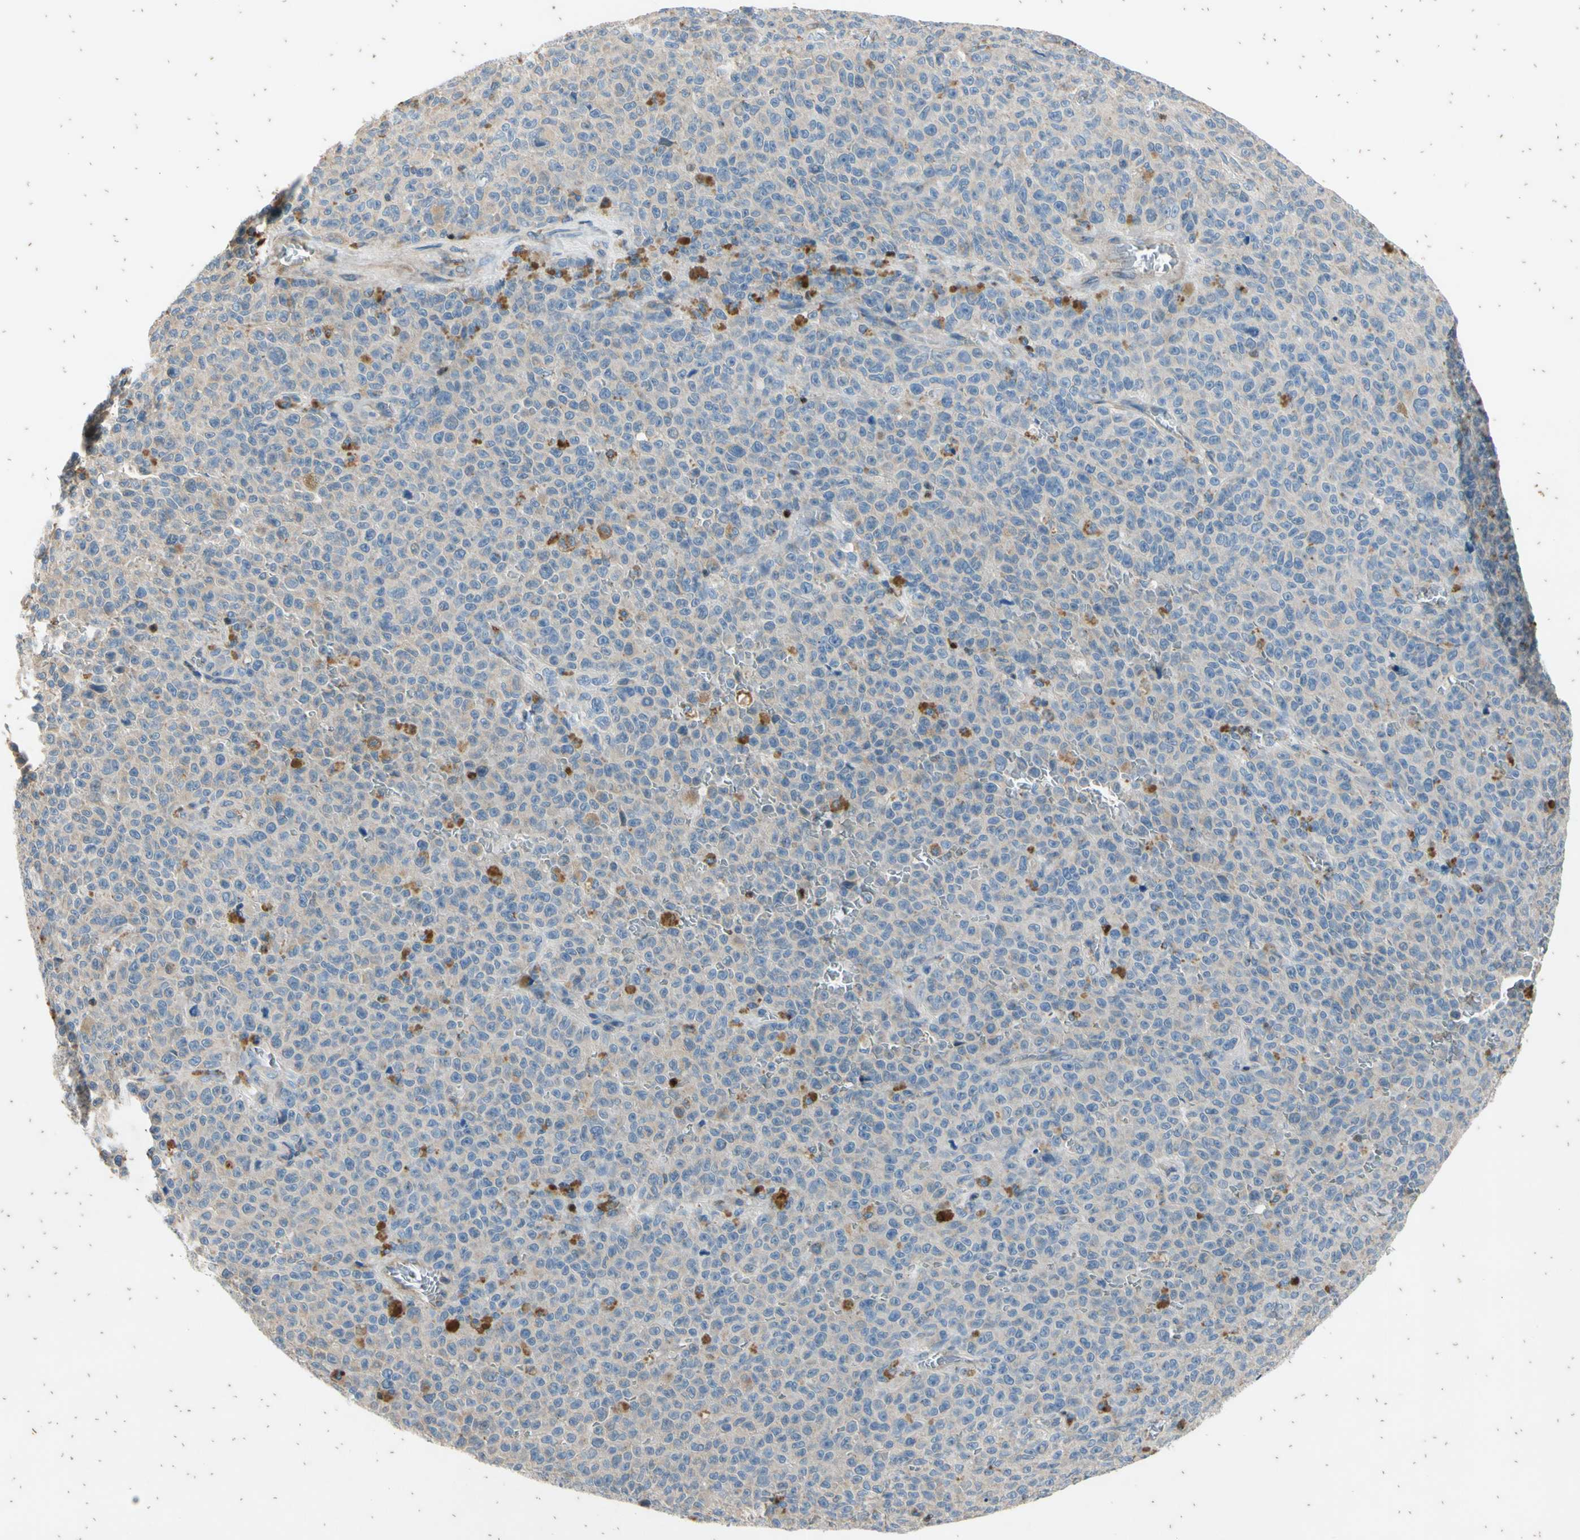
{"staining": {"intensity": "negative", "quantity": "none", "location": "none"}, "tissue": "melanoma", "cell_type": "Tumor cells", "image_type": "cancer", "snomed": [{"axis": "morphology", "description": "Malignant melanoma, NOS"}, {"axis": "topography", "description": "Skin"}], "caption": "Tumor cells show no significant staining in malignant melanoma.", "gene": "TBX21", "patient": {"sex": "female", "age": 82}}